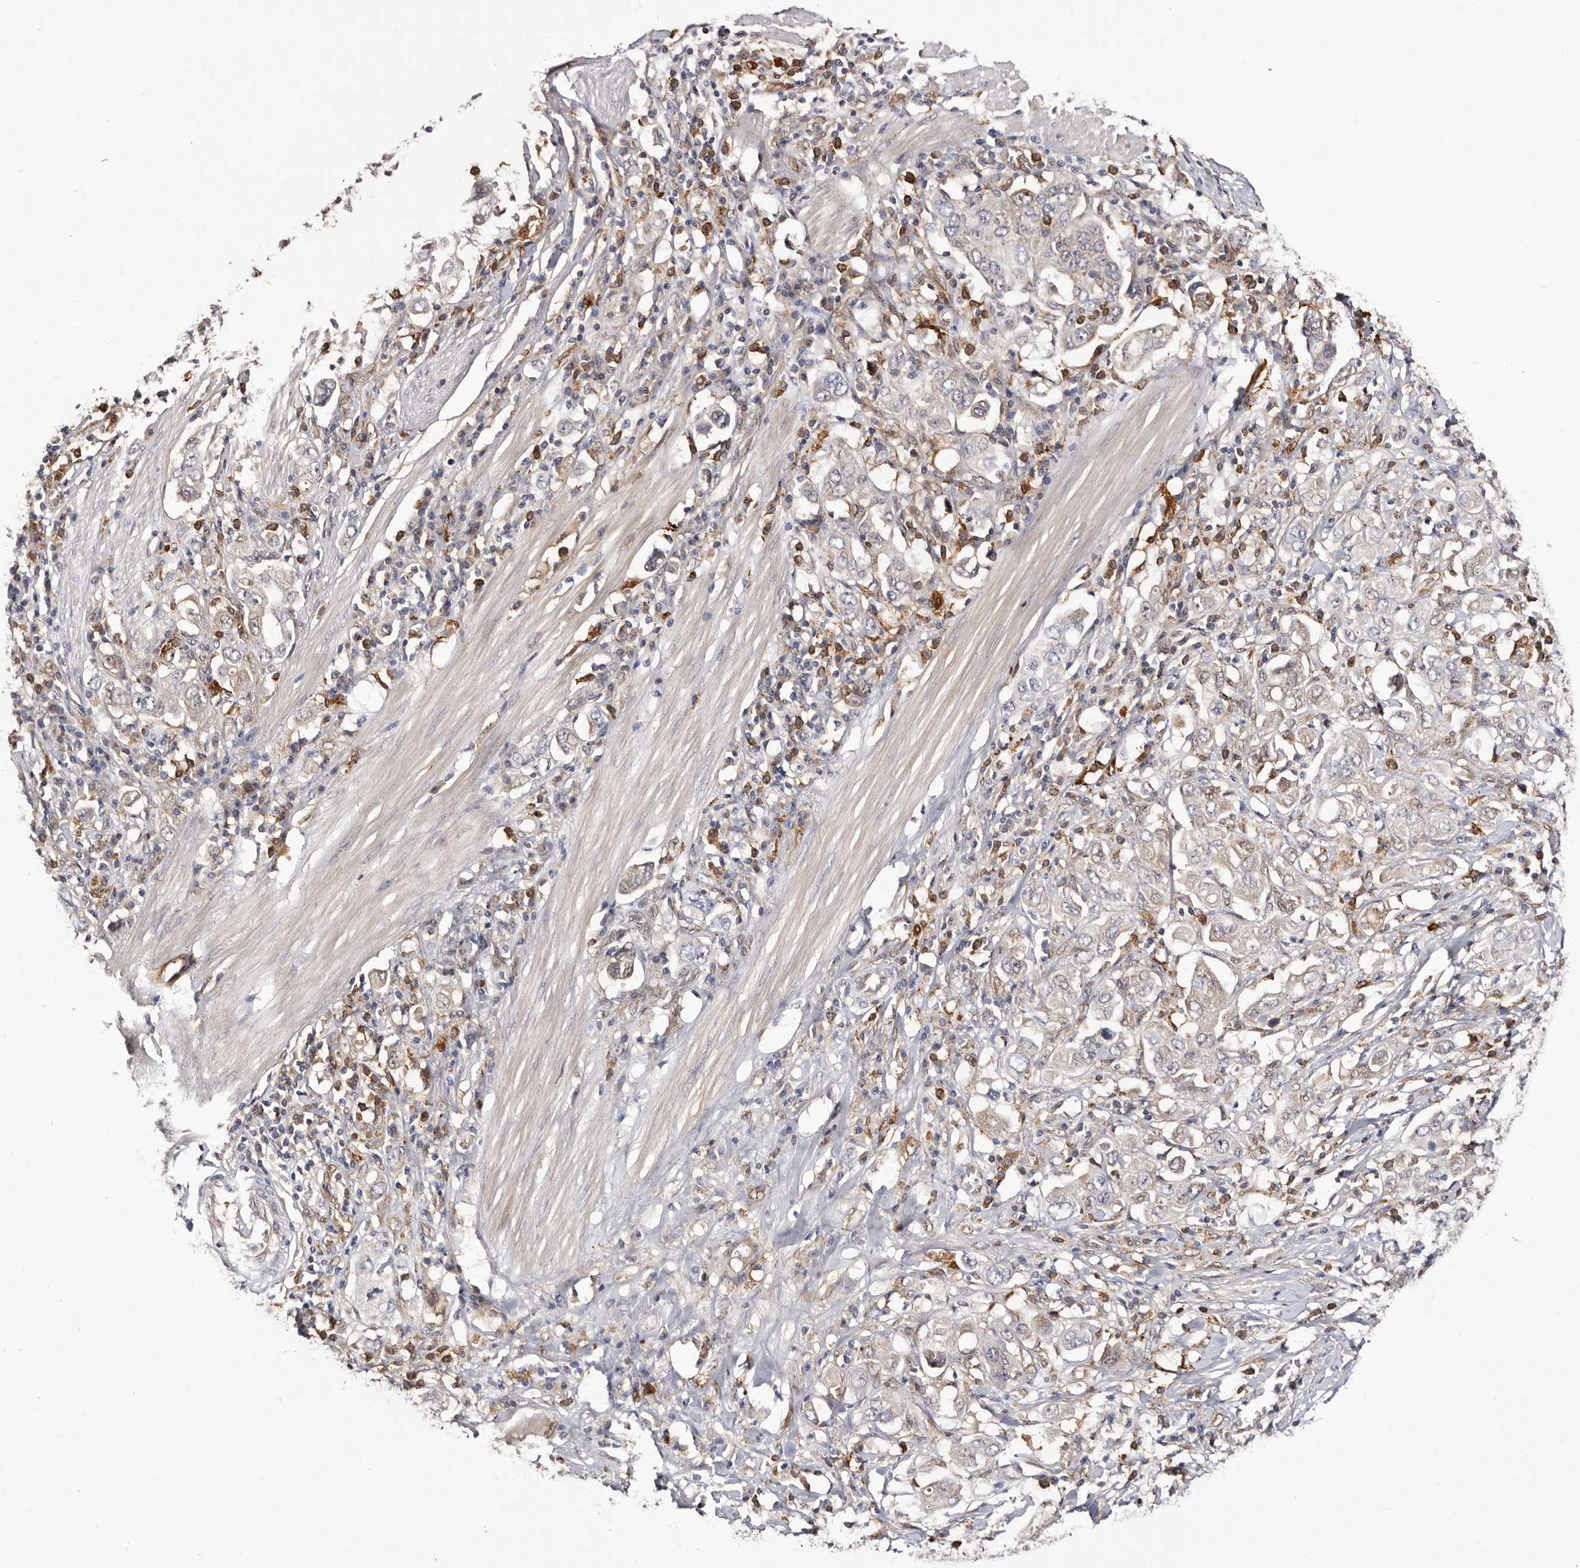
{"staining": {"intensity": "negative", "quantity": "none", "location": "none"}, "tissue": "stomach cancer", "cell_type": "Tumor cells", "image_type": "cancer", "snomed": [{"axis": "morphology", "description": "Adenocarcinoma, NOS"}, {"axis": "topography", "description": "Stomach, upper"}], "caption": "A micrograph of stomach cancer (adenocarcinoma) stained for a protein displays no brown staining in tumor cells.", "gene": "TP53I3", "patient": {"sex": "male", "age": 62}}